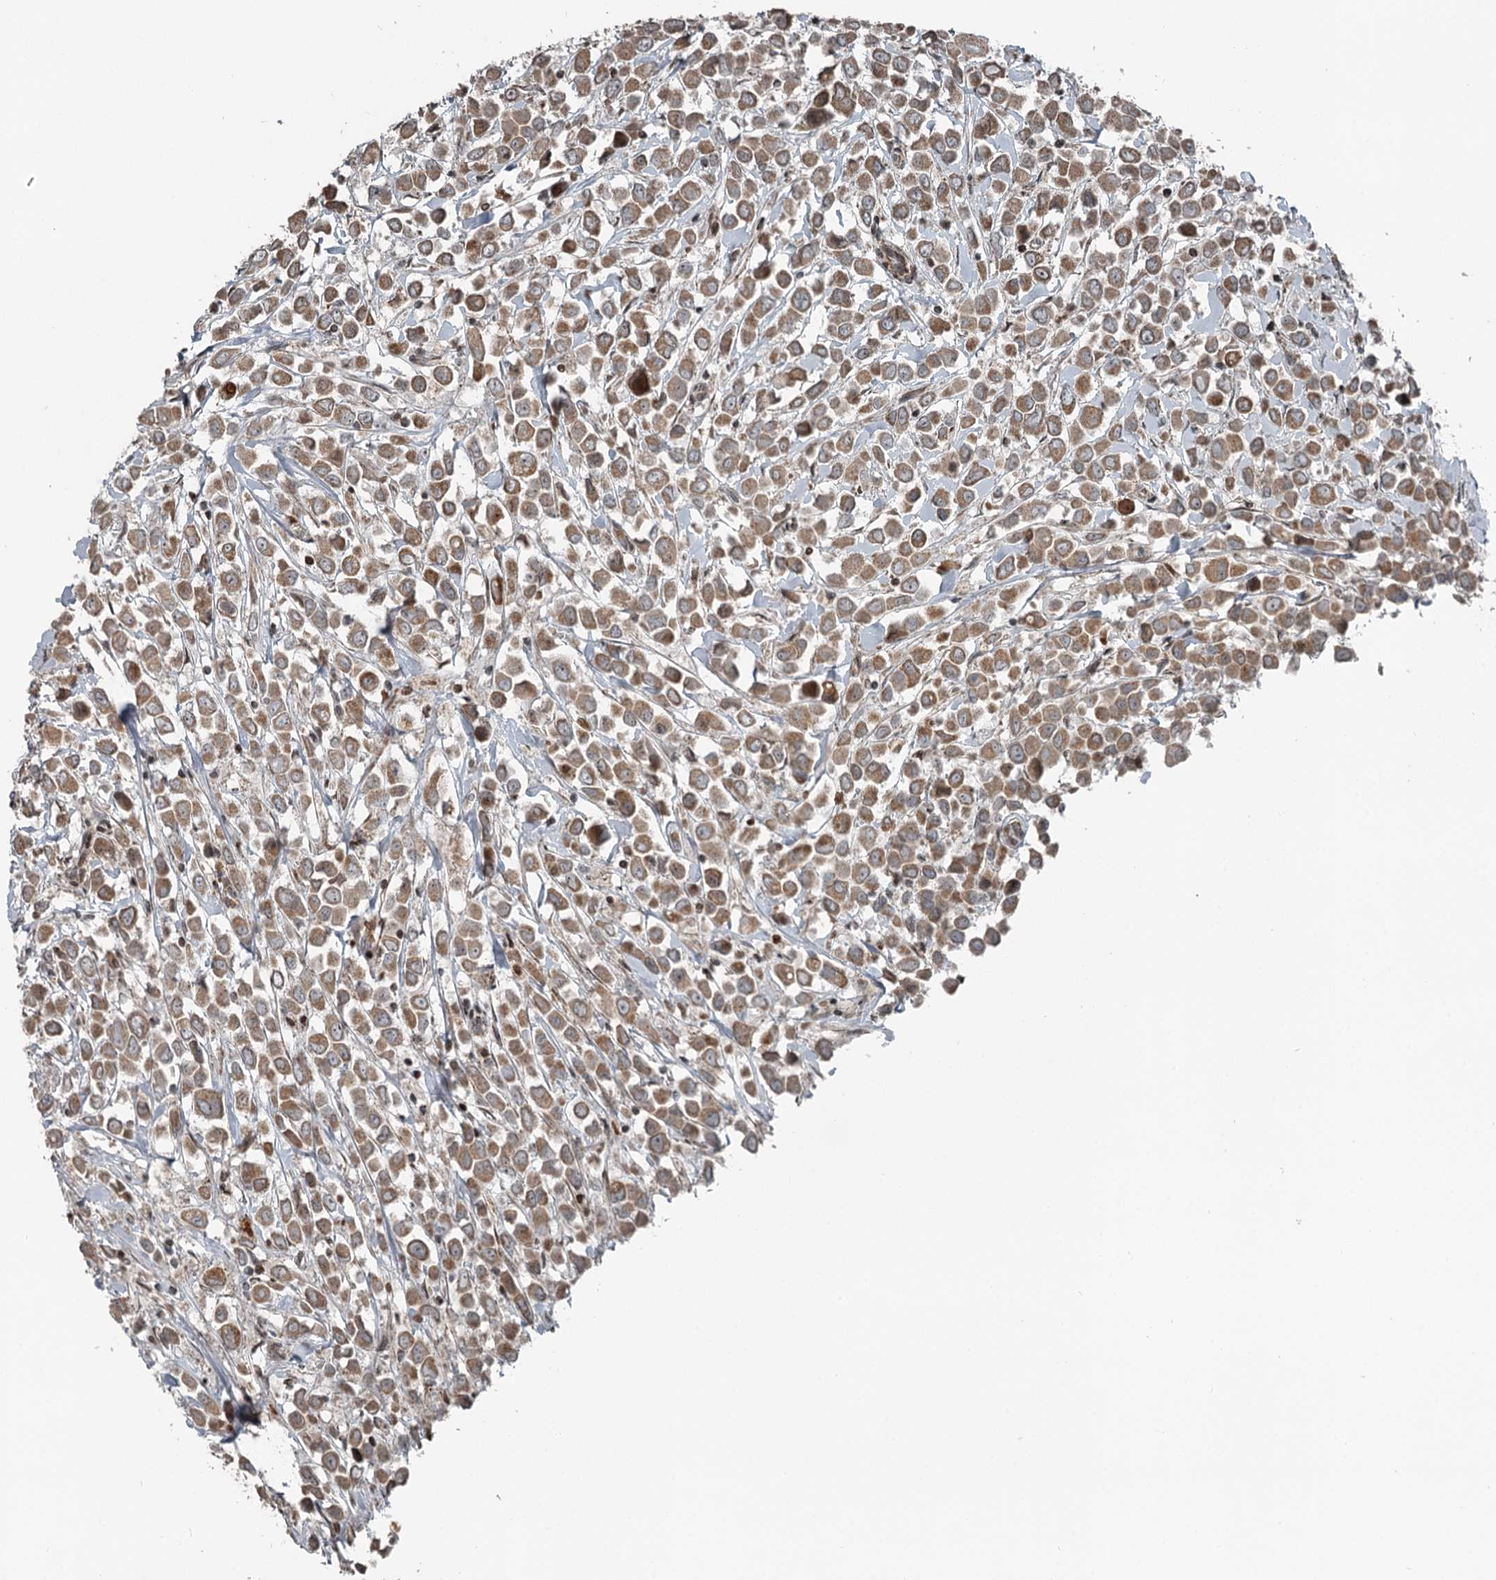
{"staining": {"intensity": "moderate", "quantity": ">75%", "location": "cytoplasmic/membranous"}, "tissue": "breast cancer", "cell_type": "Tumor cells", "image_type": "cancer", "snomed": [{"axis": "morphology", "description": "Duct carcinoma"}, {"axis": "topography", "description": "Breast"}], "caption": "A brown stain labels moderate cytoplasmic/membranous positivity of a protein in breast cancer (intraductal carcinoma) tumor cells.", "gene": "RASSF8", "patient": {"sex": "female", "age": 61}}